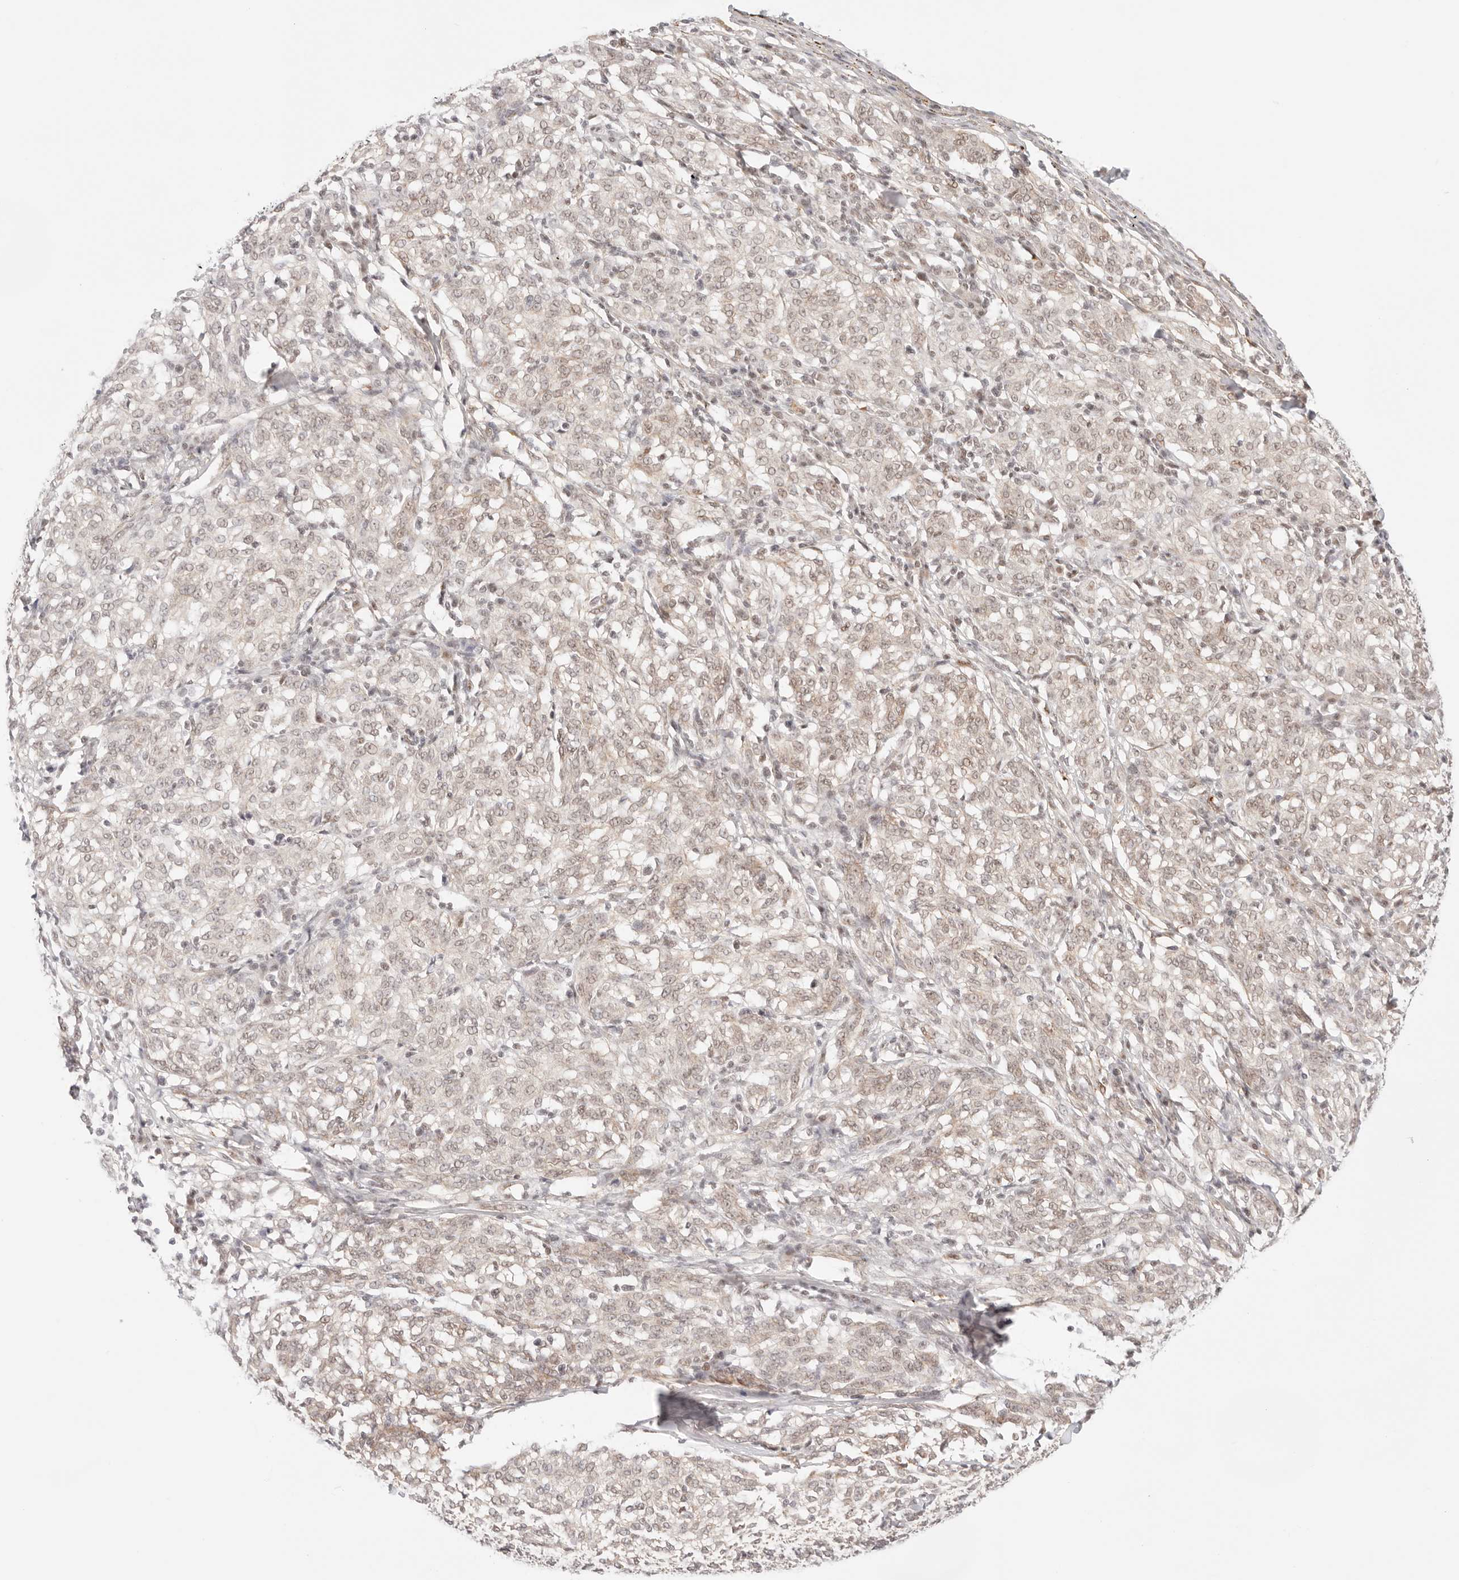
{"staining": {"intensity": "weak", "quantity": "25%-75%", "location": "nuclear"}, "tissue": "melanoma", "cell_type": "Tumor cells", "image_type": "cancer", "snomed": [{"axis": "morphology", "description": "Malignant melanoma, NOS"}, {"axis": "topography", "description": "Skin"}], "caption": "Protein expression analysis of human malignant melanoma reveals weak nuclear positivity in approximately 25%-75% of tumor cells.", "gene": "GTF2E2", "patient": {"sex": "female", "age": 72}}